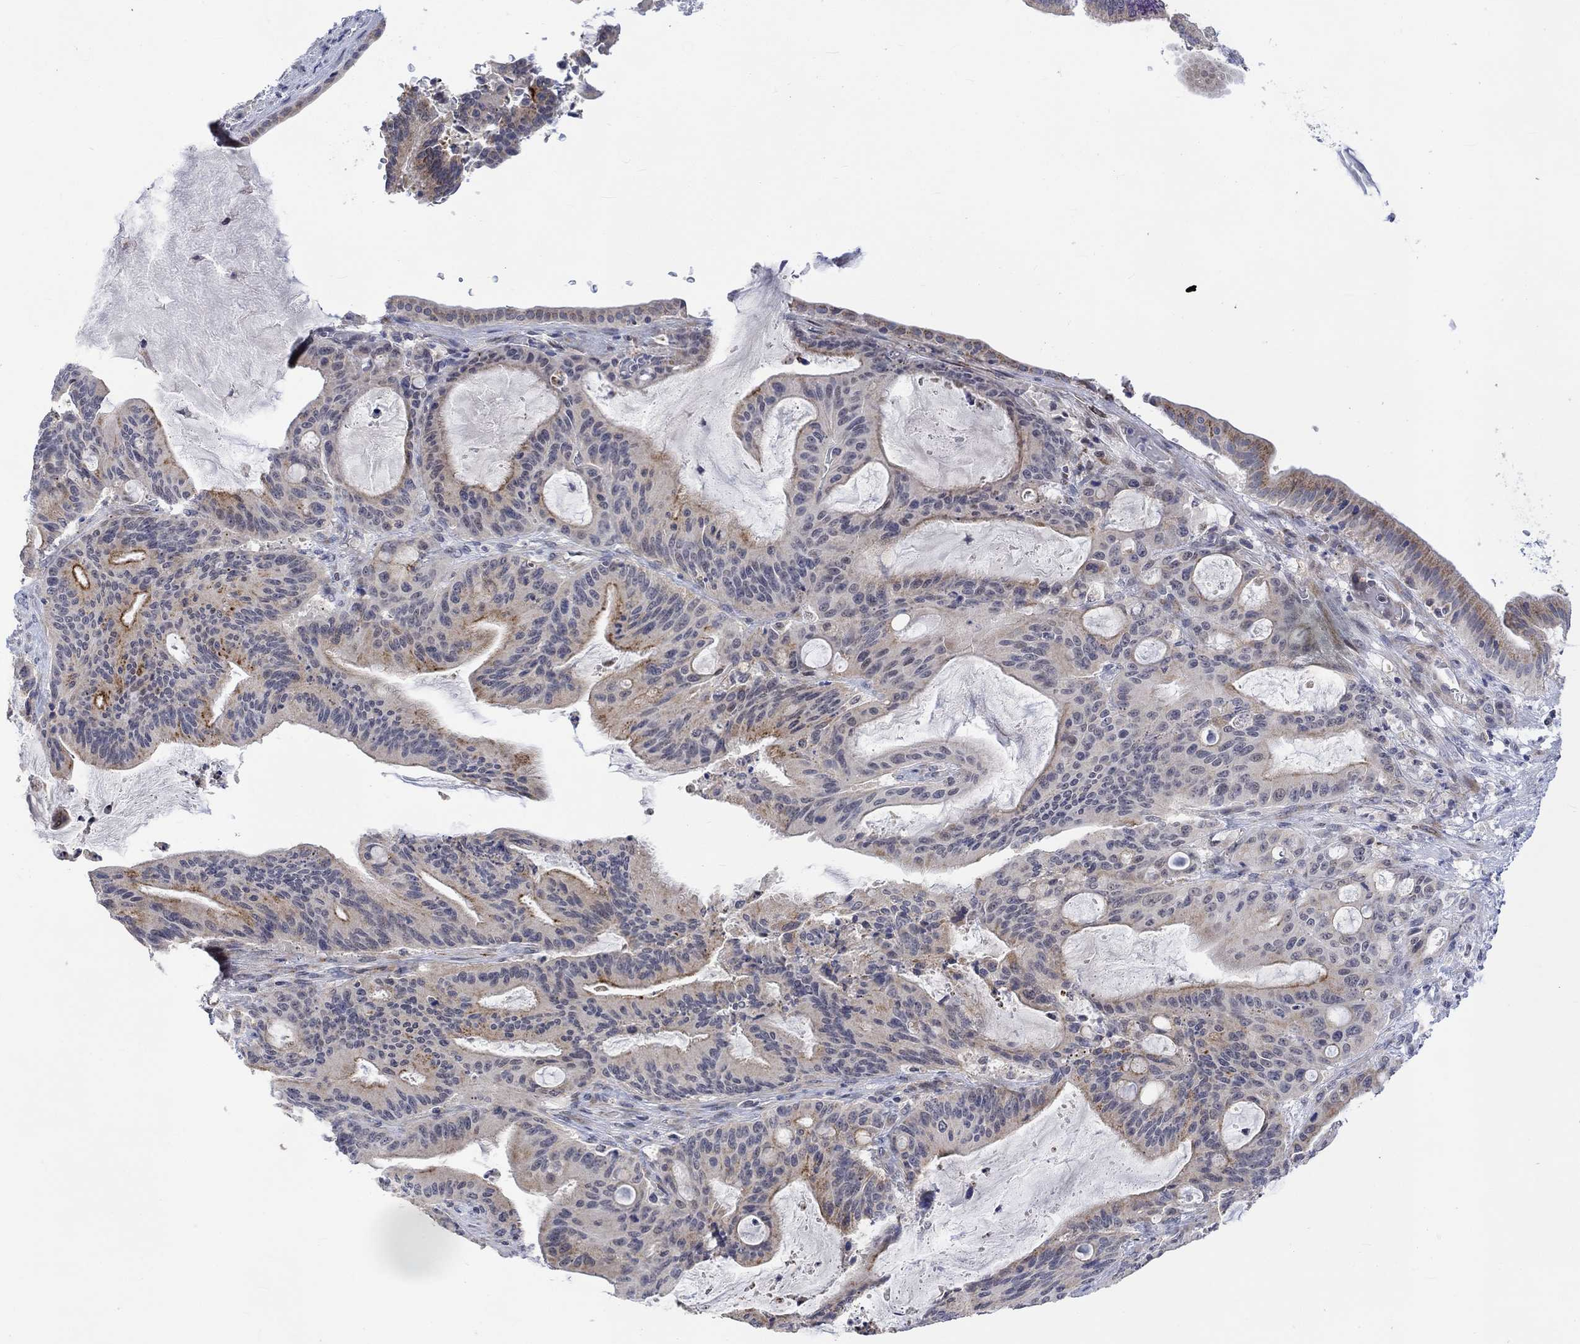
{"staining": {"intensity": "moderate", "quantity": "25%-75%", "location": "cytoplasmic/membranous"}, "tissue": "liver cancer", "cell_type": "Tumor cells", "image_type": "cancer", "snomed": [{"axis": "morphology", "description": "Cholangiocarcinoma"}, {"axis": "topography", "description": "Liver"}], "caption": "A brown stain labels moderate cytoplasmic/membranous staining of a protein in human liver cancer tumor cells. The protein of interest is shown in brown color, while the nuclei are stained blue.", "gene": "SLC48A1", "patient": {"sex": "female", "age": 73}}